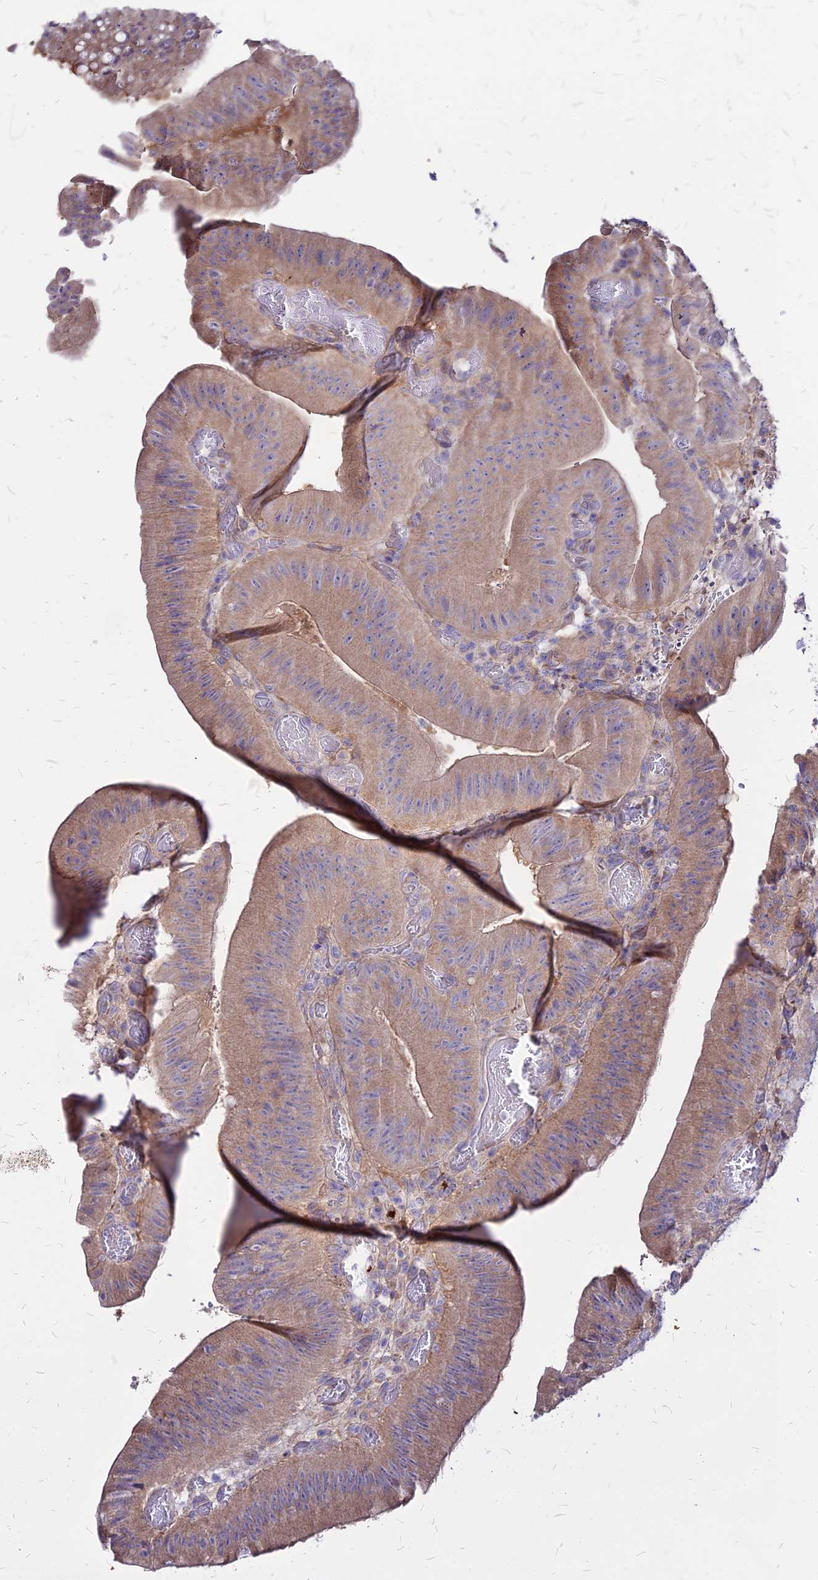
{"staining": {"intensity": "moderate", "quantity": ">75%", "location": "cytoplasmic/membranous"}, "tissue": "colorectal cancer", "cell_type": "Tumor cells", "image_type": "cancer", "snomed": [{"axis": "morphology", "description": "Adenocarcinoma, NOS"}, {"axis": "topography", "description": "Colon"}], "caption": "Moderate cytoplasmic/membranous protein staining is seen in approximately >75% of tumor cells in adenocarcinoma (colorectal).", "gene": "COMMD10", "patient": {"sex": "female", "age": 43}}